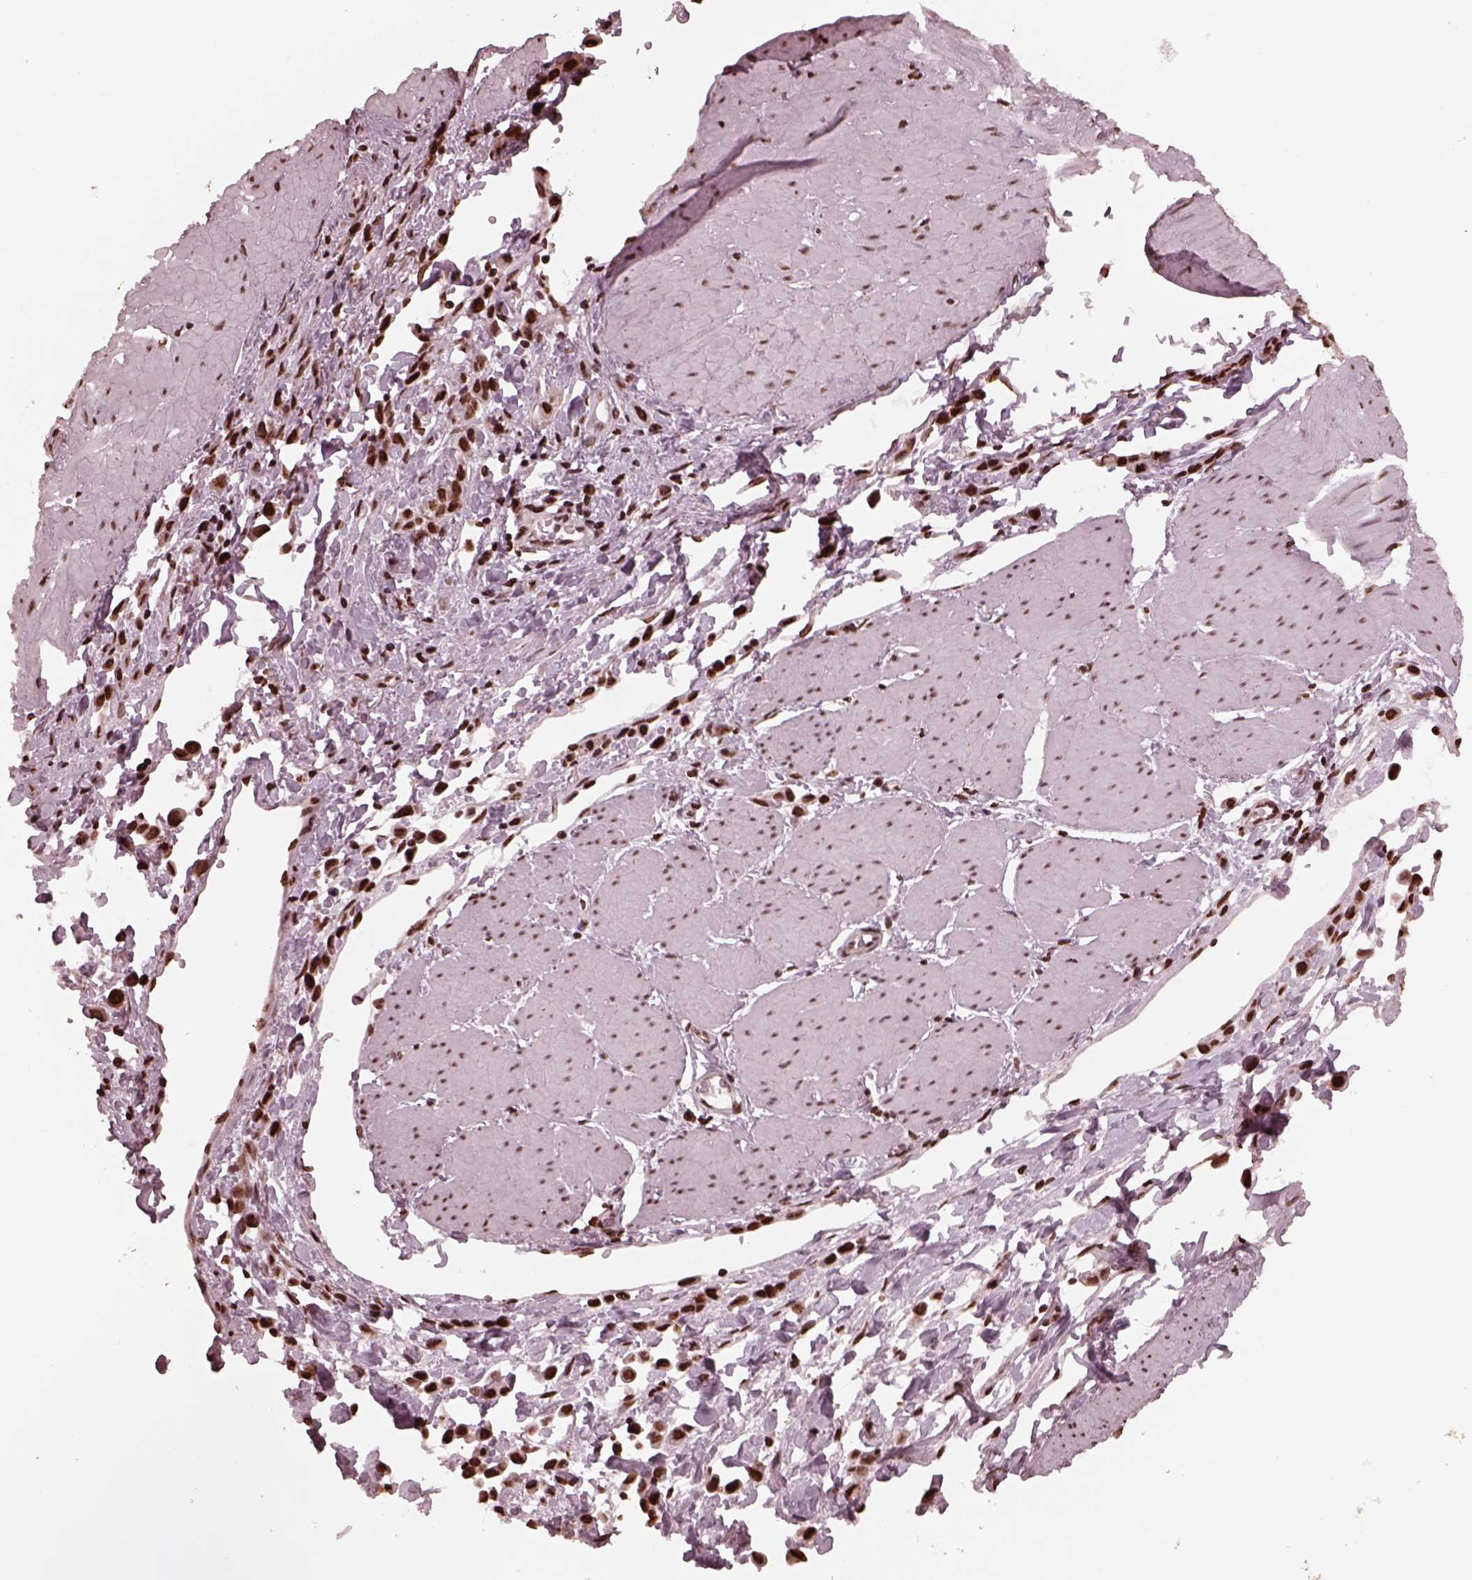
{"staining": {"intensity": "strong", "quantity": ">75%", "location": "nuclear"}, "tissue": "stomach cancer", "cell_type": "Tumor cells", "image_type": "cancer", "snomed": [{"axis": "morphology", "description": "Adenocarcinoma, NOS"}, {"axis": "topography", "description": "Stomach"}], "caption": "Tumor cells show high levels of strong nuclear staining in about >75% of cells in human stomach adenocarcinoma. The protein is stained brown, and the nuclei are stained in blue (DAB (3,3'-diaminobenzidine) IHC with brightfield microscopy, high magnification).", "gene": "NSD1", "patient": {"sex": "male", "age": 47}}